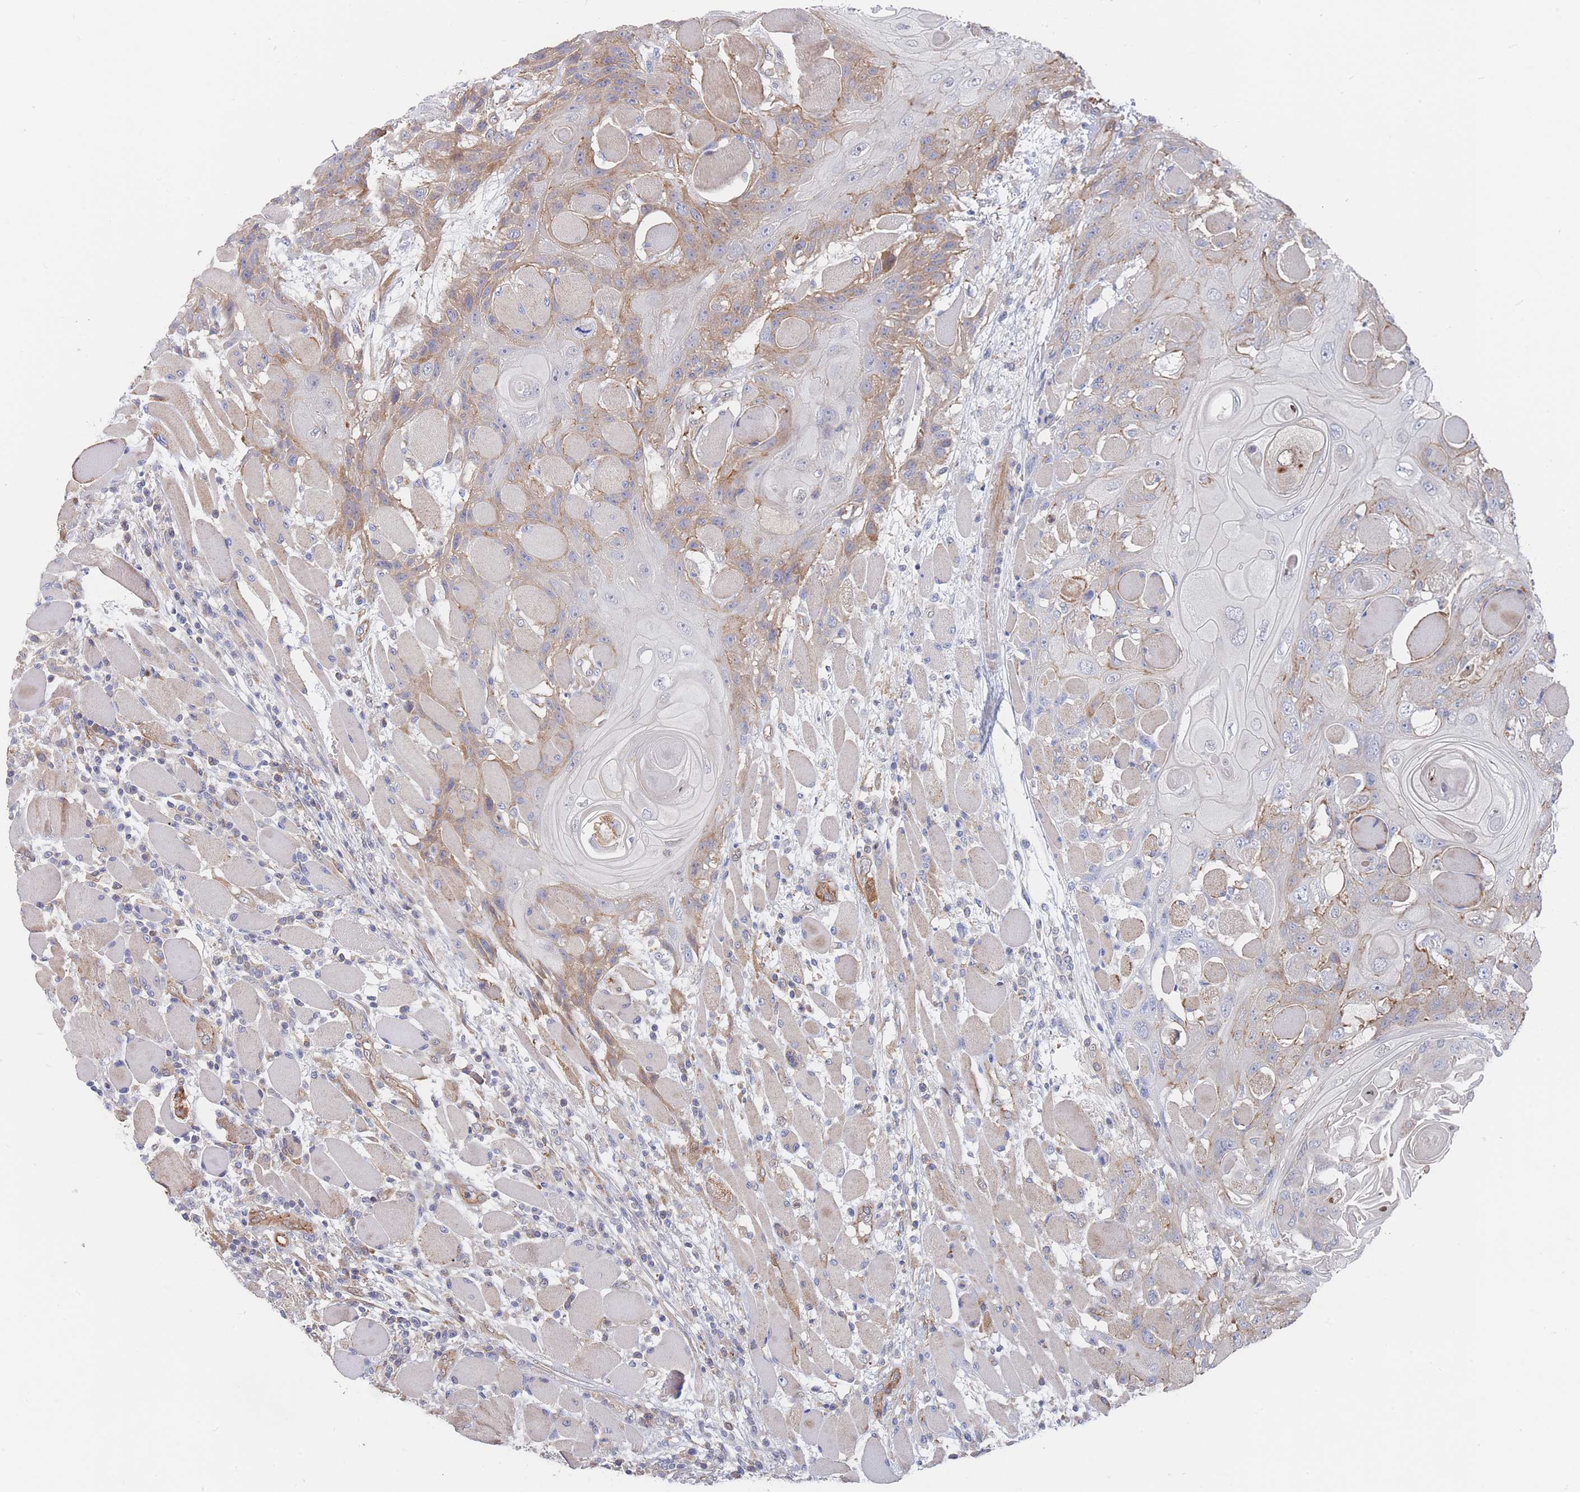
{"staining": {"intensity": "weak", "quantity": "25%-75%", "location": "cytoplasmic/membranous"}, "tissue": "head and neck cancer", "cell_type": "Tumor cells", "image_type": "cancer", "snomed": [{"axis": "morphology", "description": "Squamous cell carcinoma, NOS"}, {"axis": "topography", "description": "Head-Neck"}], "caption": "Squamous cell carcinoma (head and neck) stained with immunohistochemistry (IHC) reveals weak cytoplasmic/membranous positivity in about 25%-75% of tumor cells.", "gene": "G6PC1", "patient": {"sex": "female", "age": 43}}